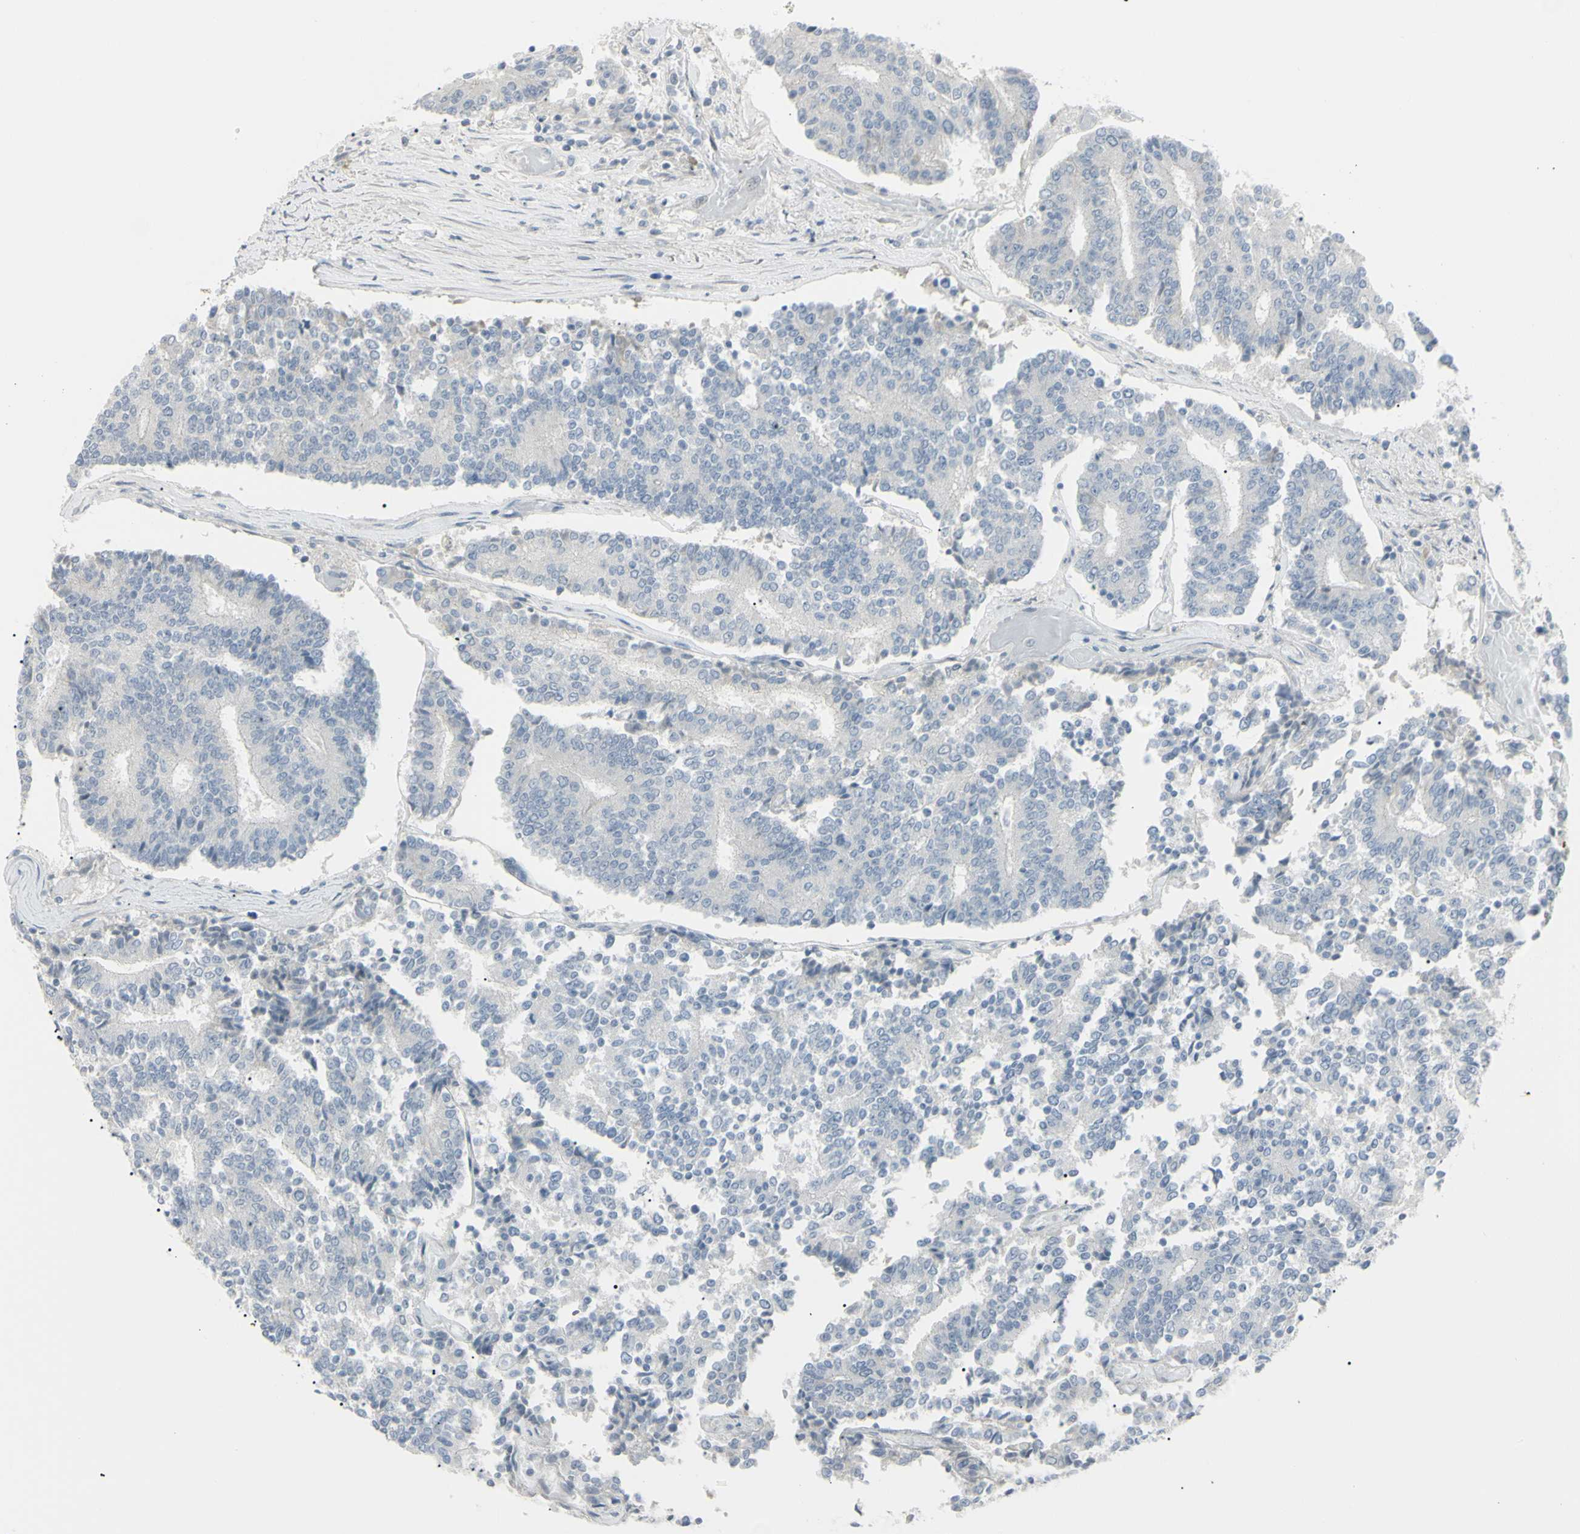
{"staining": {"intensity": "negative", "quantity": "none", "location": "none"}, "tissue": "prostate cancer", "cell_type": "Tumor cells", "image_type": "cancer", "snomed": [{"axis": "morphology", "description": "Normal tissue, NOS"}, {"axis": "morphology", "description": "Adenocarcinoma, High grade"}, {"axis": "topography", "description": "Prostate"}, {"axis": "topography", "description": "Seminal veicle"}], "caption": "This photomicrograph is of prostate adenocarcinoma (high-grade) stained with immunohistochemistry (IHC) to label a protein in brown with the nuclei are counter-stained blue. There is no expression in tumor cells. (DAB (3,3'-diaminobenzidine) immunohistochemistry (IHC) visualized using brightfield microscopy, high magnification).", "gene": "PIP", "patient": {"sex": "male", "age": 55}}